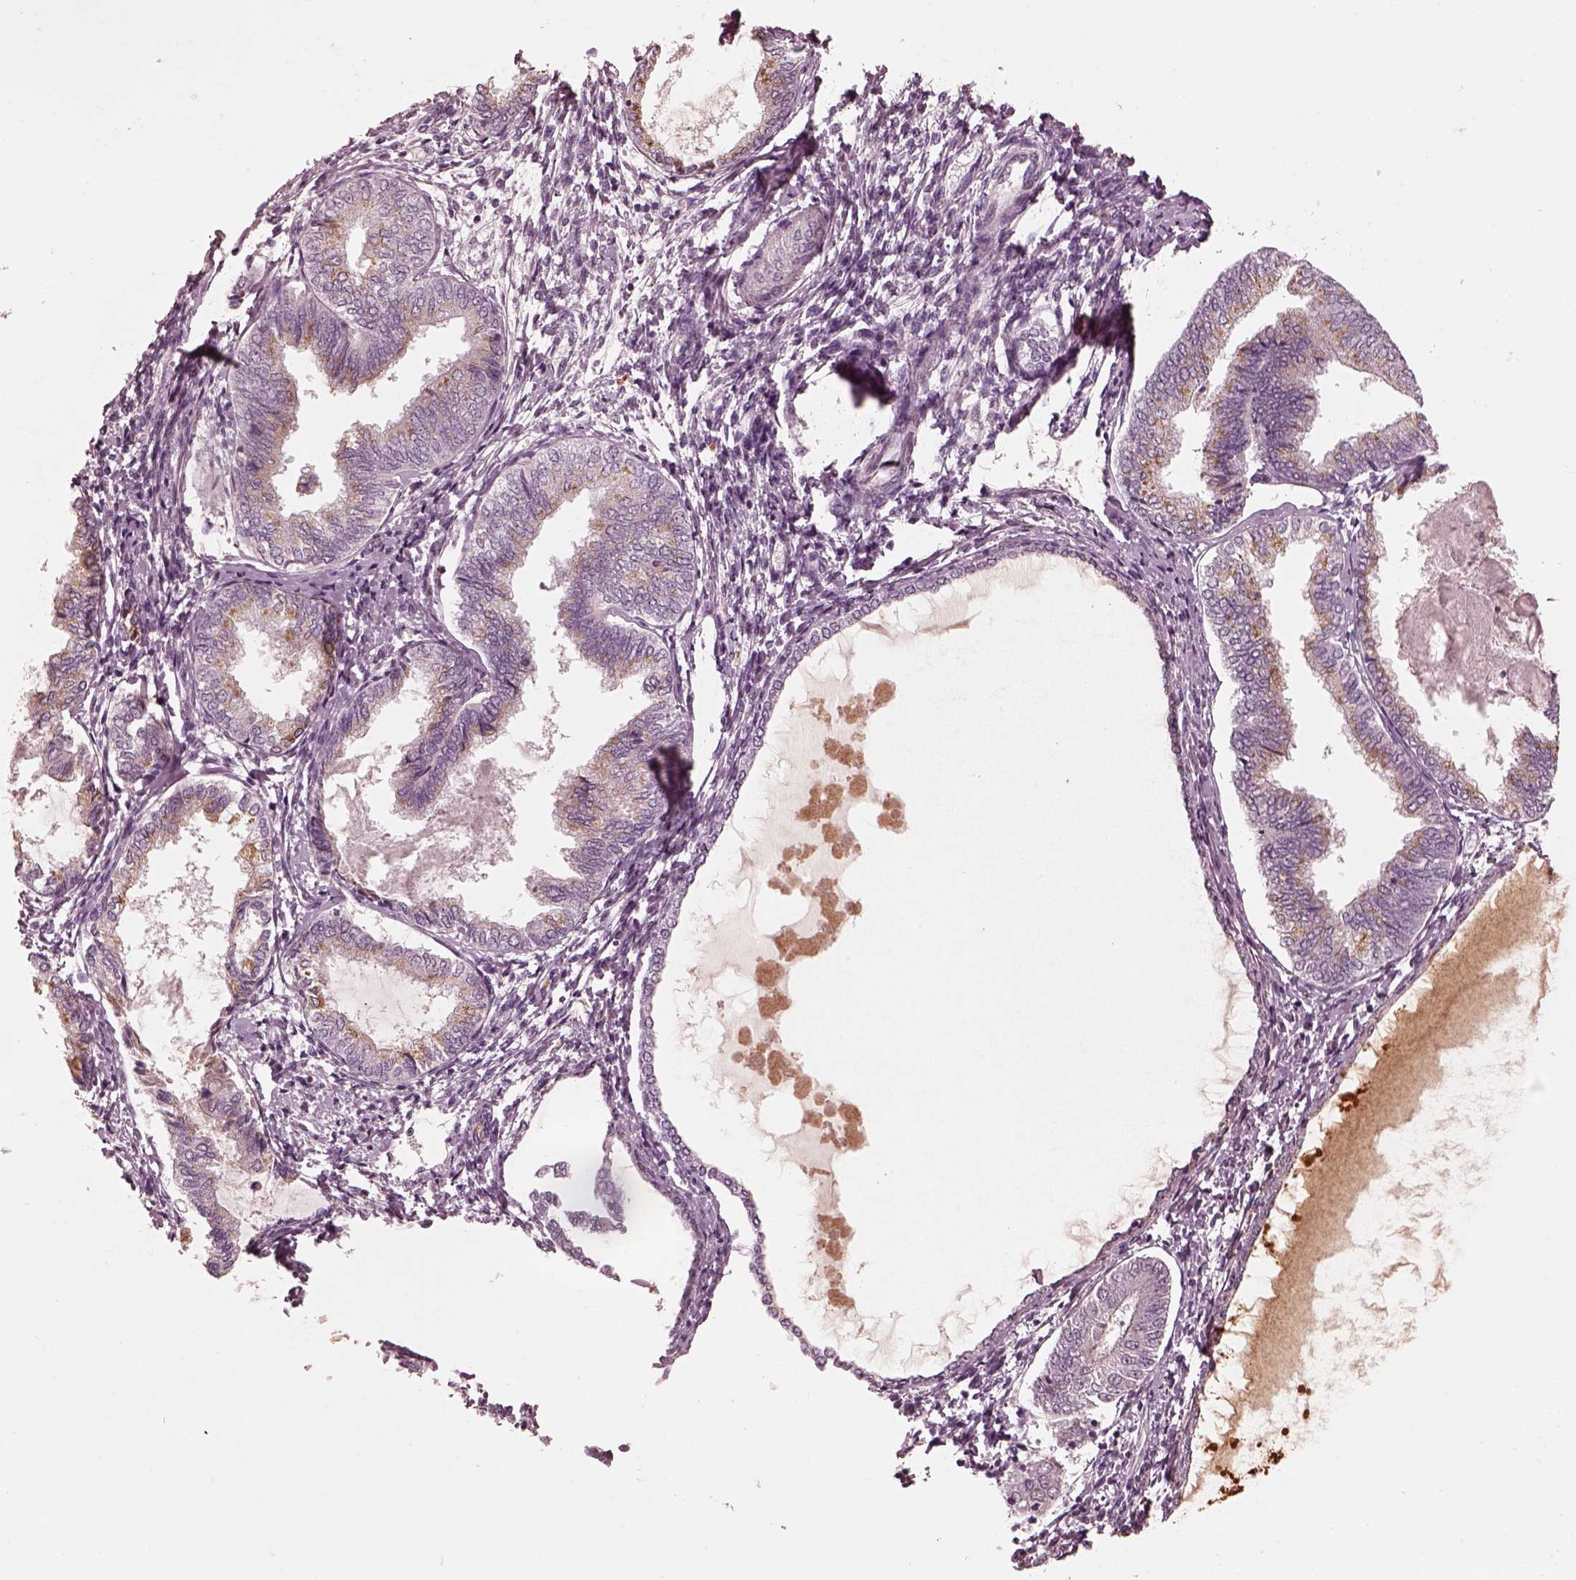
{"staining": {"intensity": "moderate", "quantity": "<25%", "location": "cytoplasmic/membranous"}, "tissue": "endometrial cancer", "cell_type": "Tumor cells", "image_type": "cancer", "snomed": [{"axis": "morphology", "description": "Adenocarcinoma, NOS"}, {"axis": "topography", "description": "Endometrium"}], "caption": "IHC of adenocarcinoma (endometrial) demonstrates low levels of moderate cytoplasmic/membranous expression in approximately <25% of tumor cells.", "gene": "KCNA2", "patient": {"sex": "female", "age": 68}}